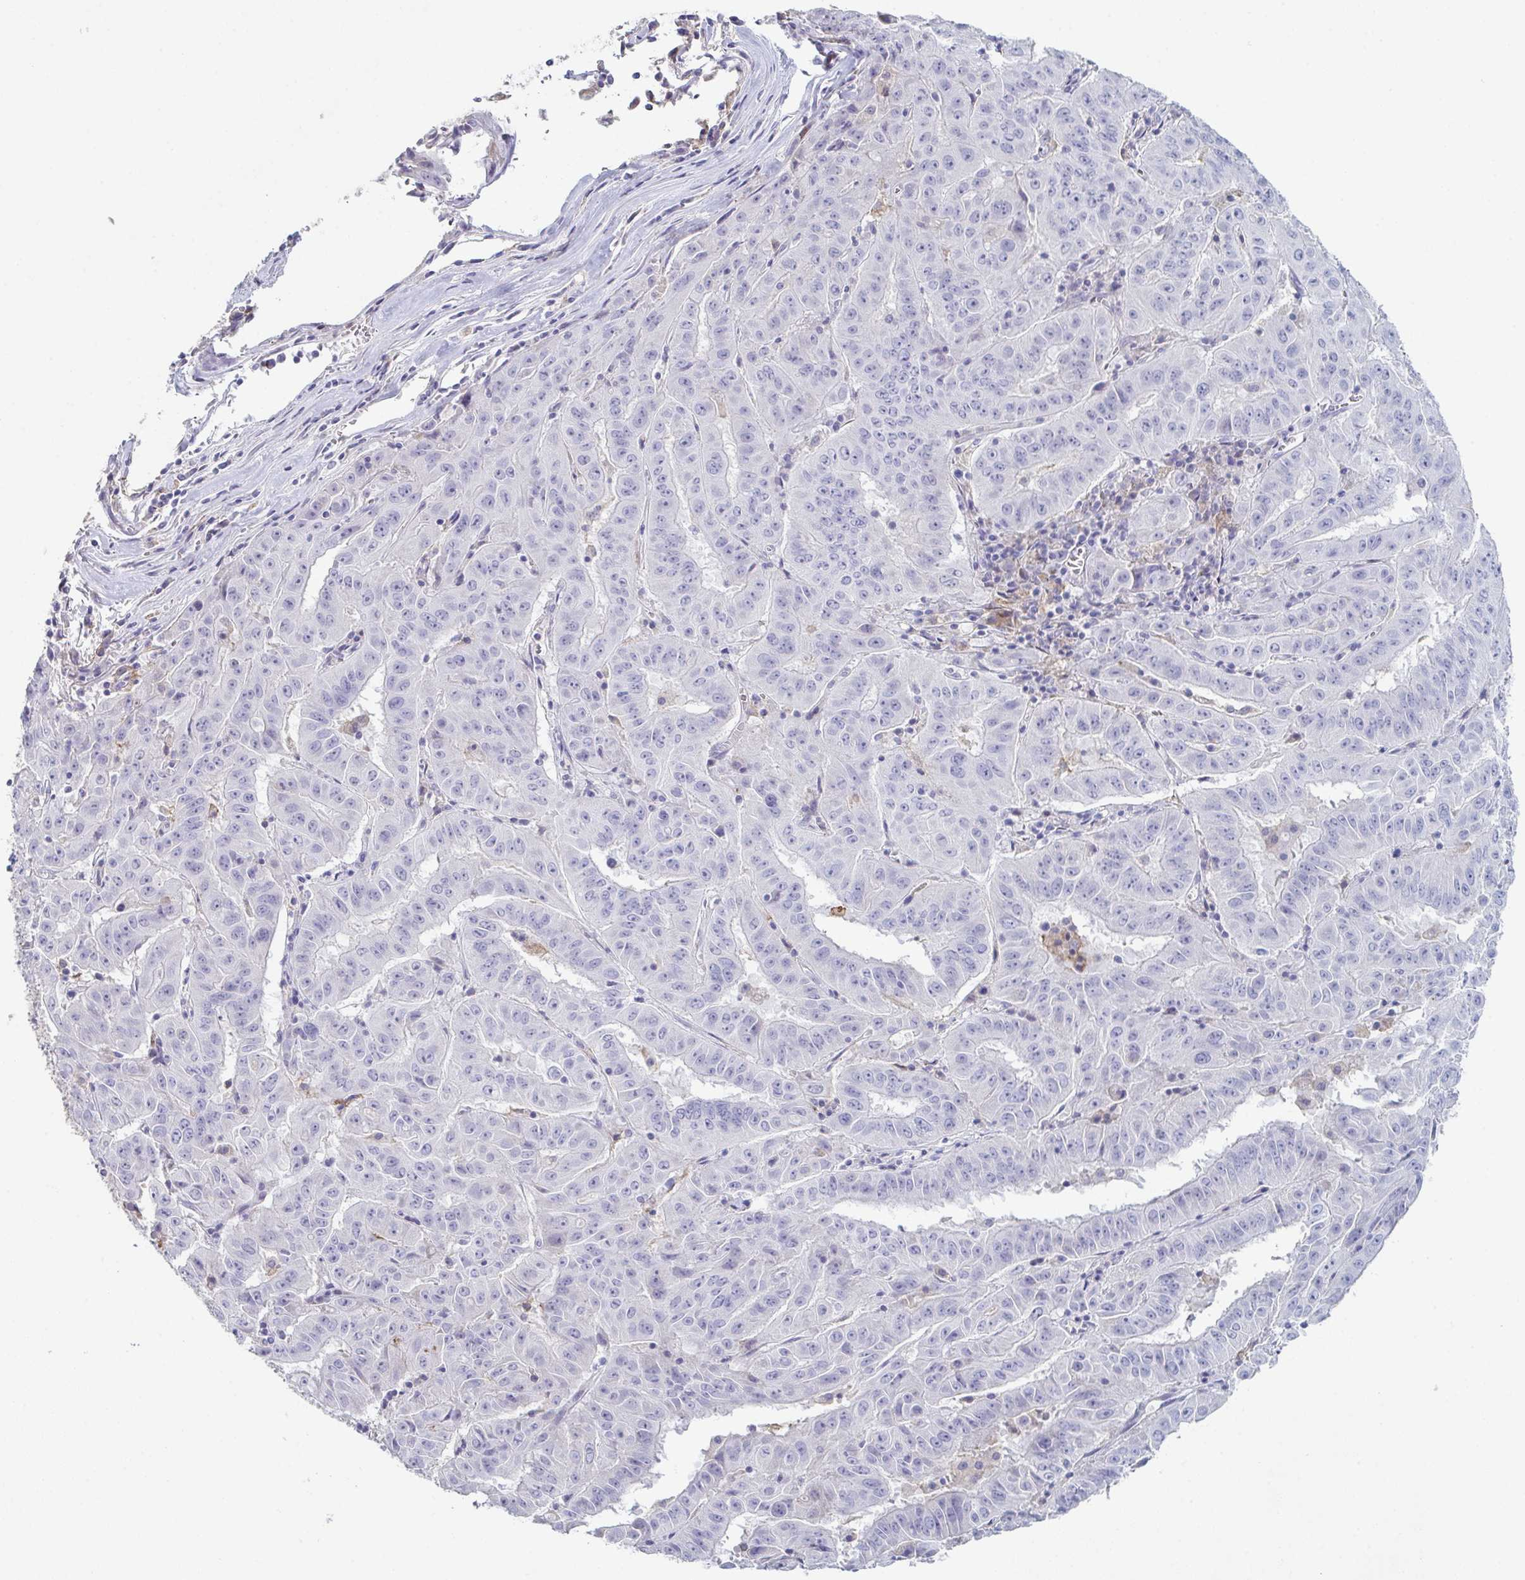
{"staining": {"intensity": "negative", "quantity": "none", "location": "none"}, "tissue": "pancreatic cancer", "cell_type": "Tumor cells", "image_type": "cancer", "snomed": [{"axis": "morphology", "description": "Adenocarcinoma, NOS"}, {"axis": "topography", "description": "Pancreas"}], "caption": "Tumor cells are negative for protein expression in human pancreatic cancer.", "gene": "ADAM21", "patient": {"sex": "male", "age": 63}}